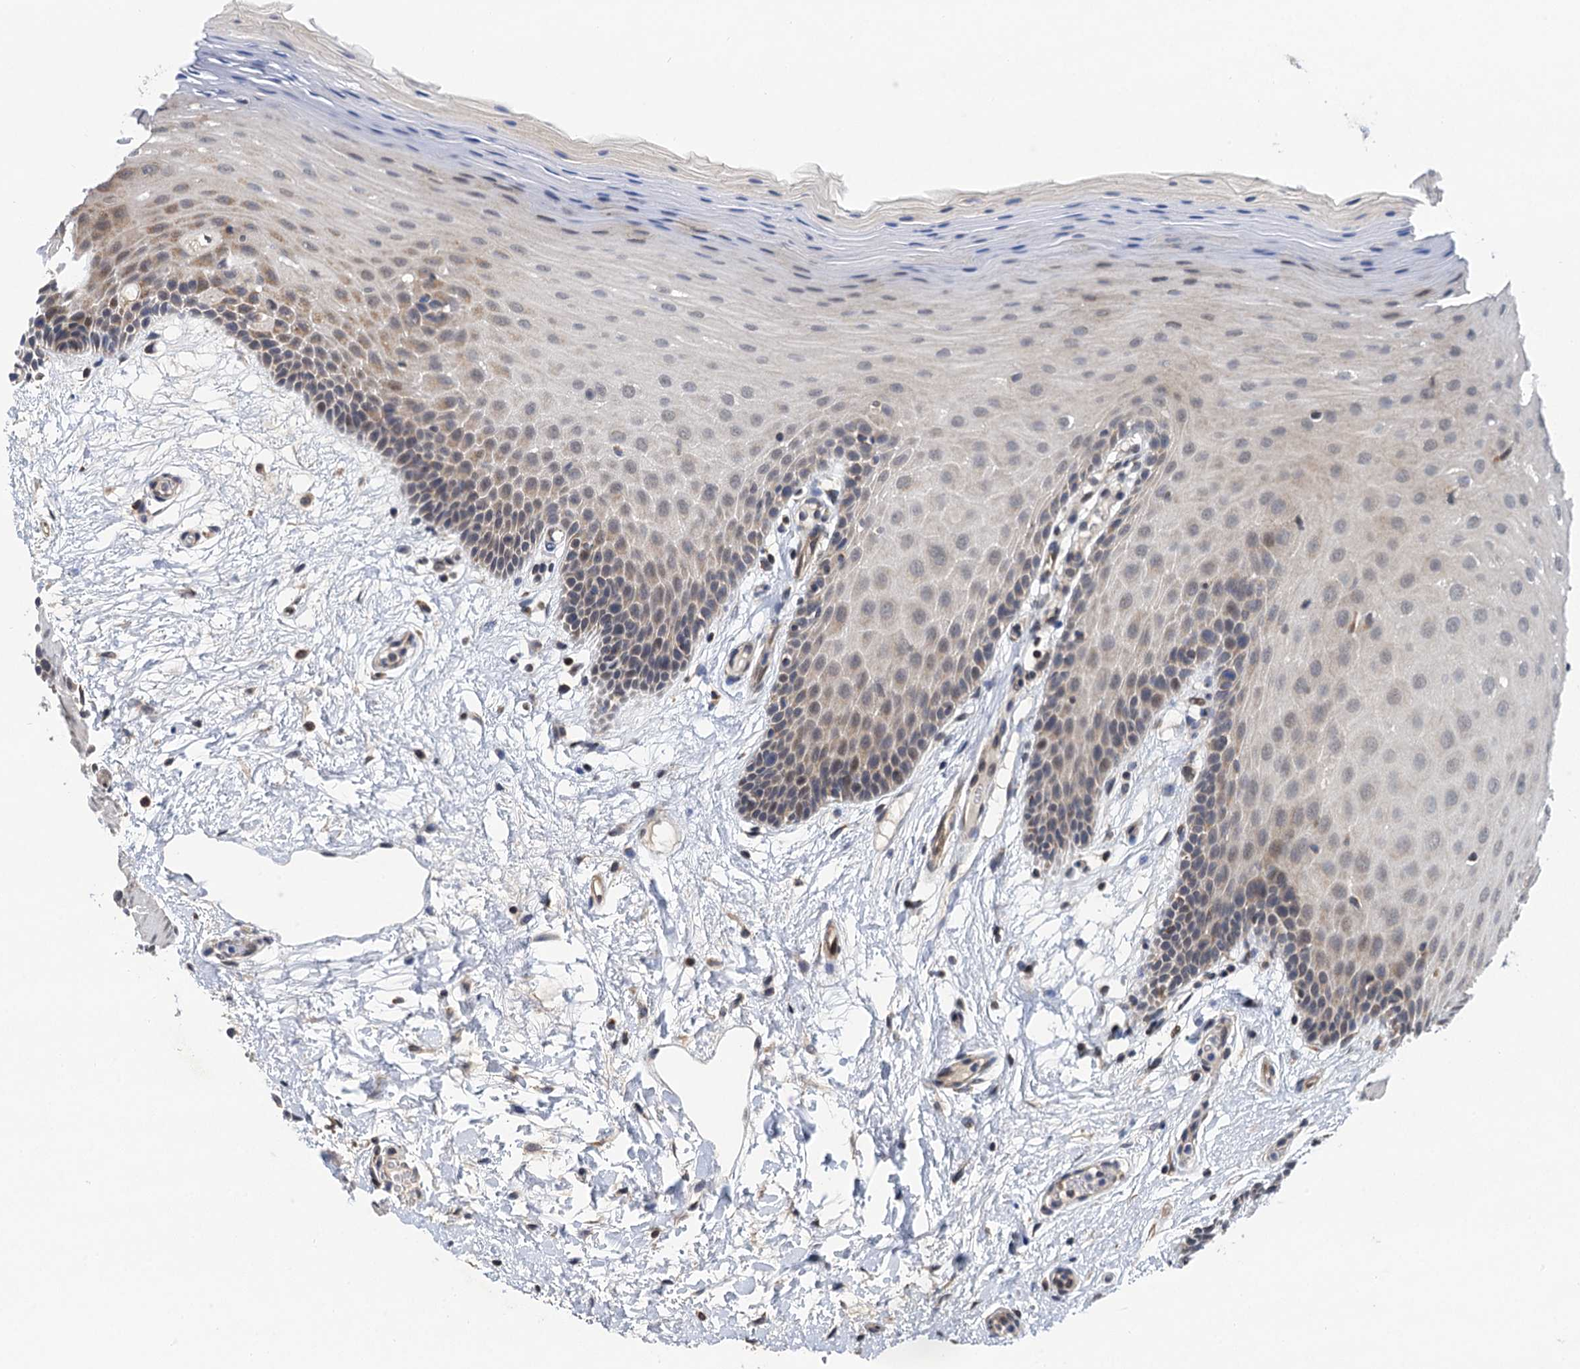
{"staining": {"intensity": "weak", "quantity": "25%-75%", "location": "cytoplasmic/membranous"}, "tissue": "oral mucosa", "cell_type": "Squamous epithelial cells", "image_type": "normal", "snomed": [{"axis": "morphology", "description": "Normal tissue, NOS"}, {"axis": "topography", "description": "Oral tissue"}, {"axis": "topography", "description": "Tounge, NOS"}], "caption": "High-magnification brightfield microscopy of normal oral mucosa stained with DAB (3,3'-diaminobenzidine) (brown) and counterstained with hematoxylin (blue). squamous epithelial cells exhibit weak cytoplasmic/membranous positivity is appreciated in approximately25%-75% of cells.", "gene": "CMPK2", "patient": {"sex": "male", "age": 47}}